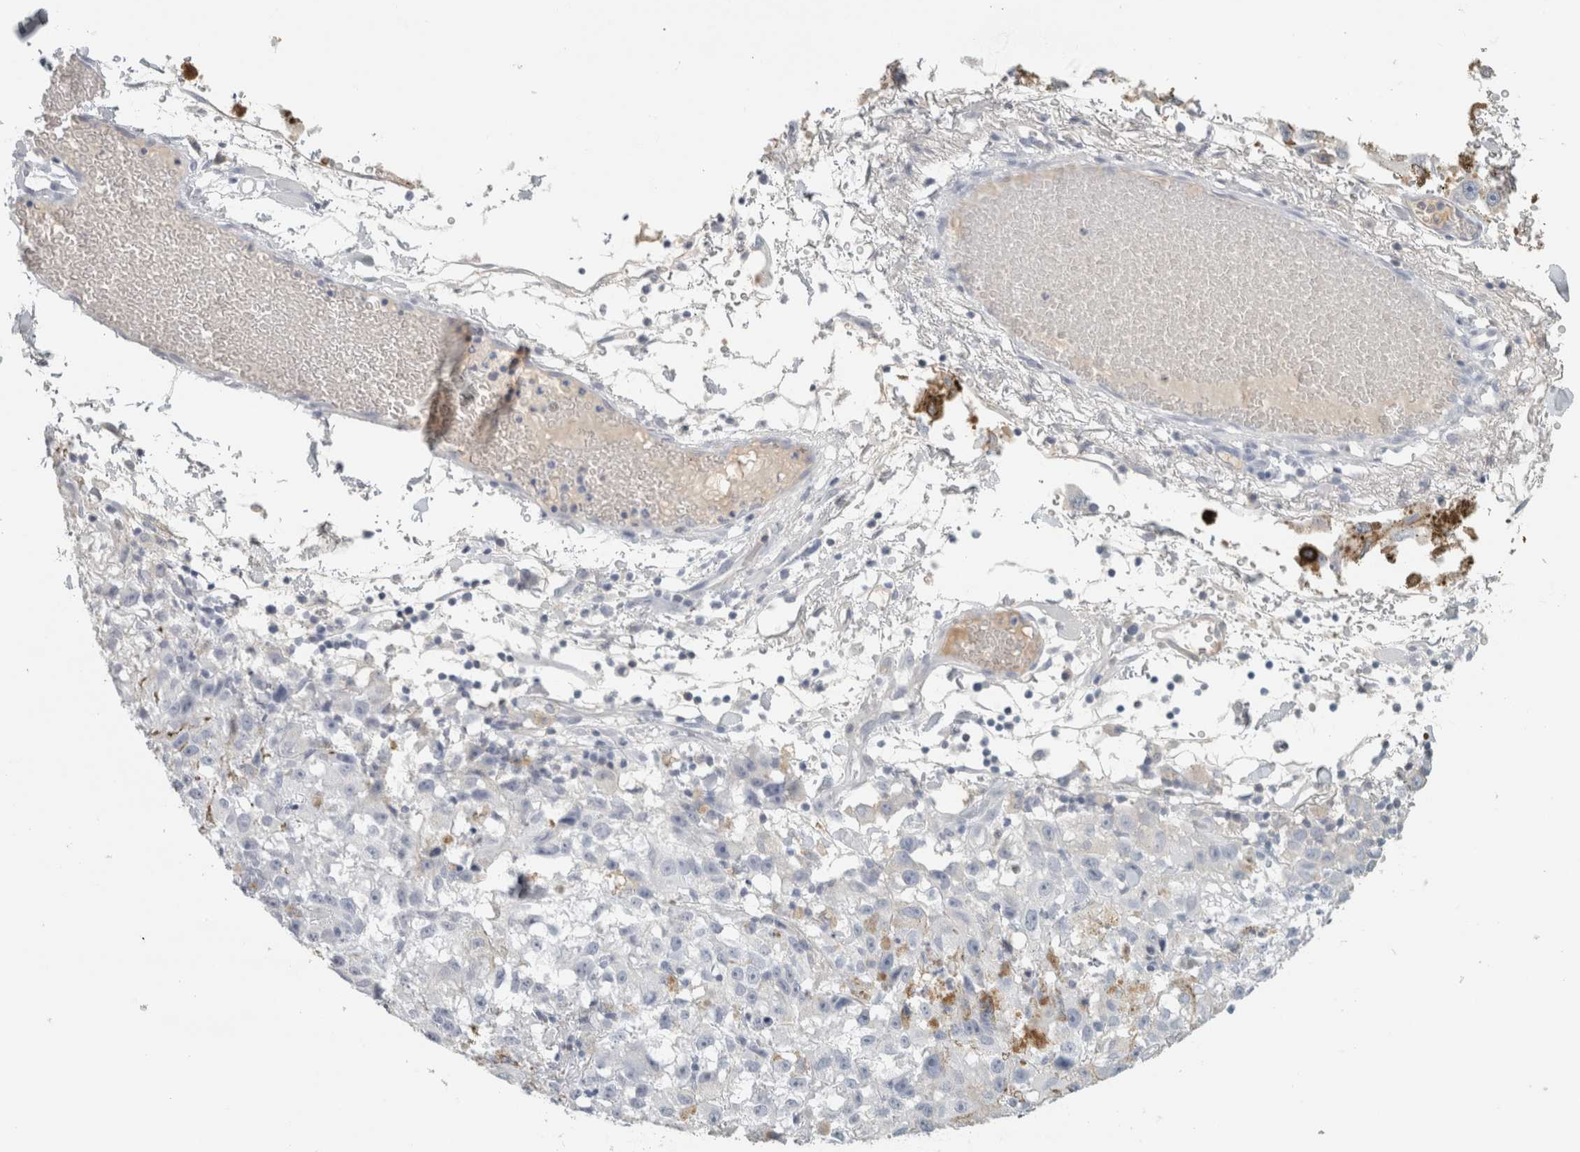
{"staining": {"intensity": "negative", "quantity": "none", "location": "none"}, "tissue": "melanoma", "cell_type": "Tumor cells", "image_type": "cancer", "snomed": [{"axis": "morphology", "description": "Malignant melanoma, NOS"}, {"axis": "topography", "description": "Skin"}], "caption": "There is no significant staining in tumor cells of melanoma.", "gene": "TSPAN8", "patient": {"sex": "female", "age": 104}}